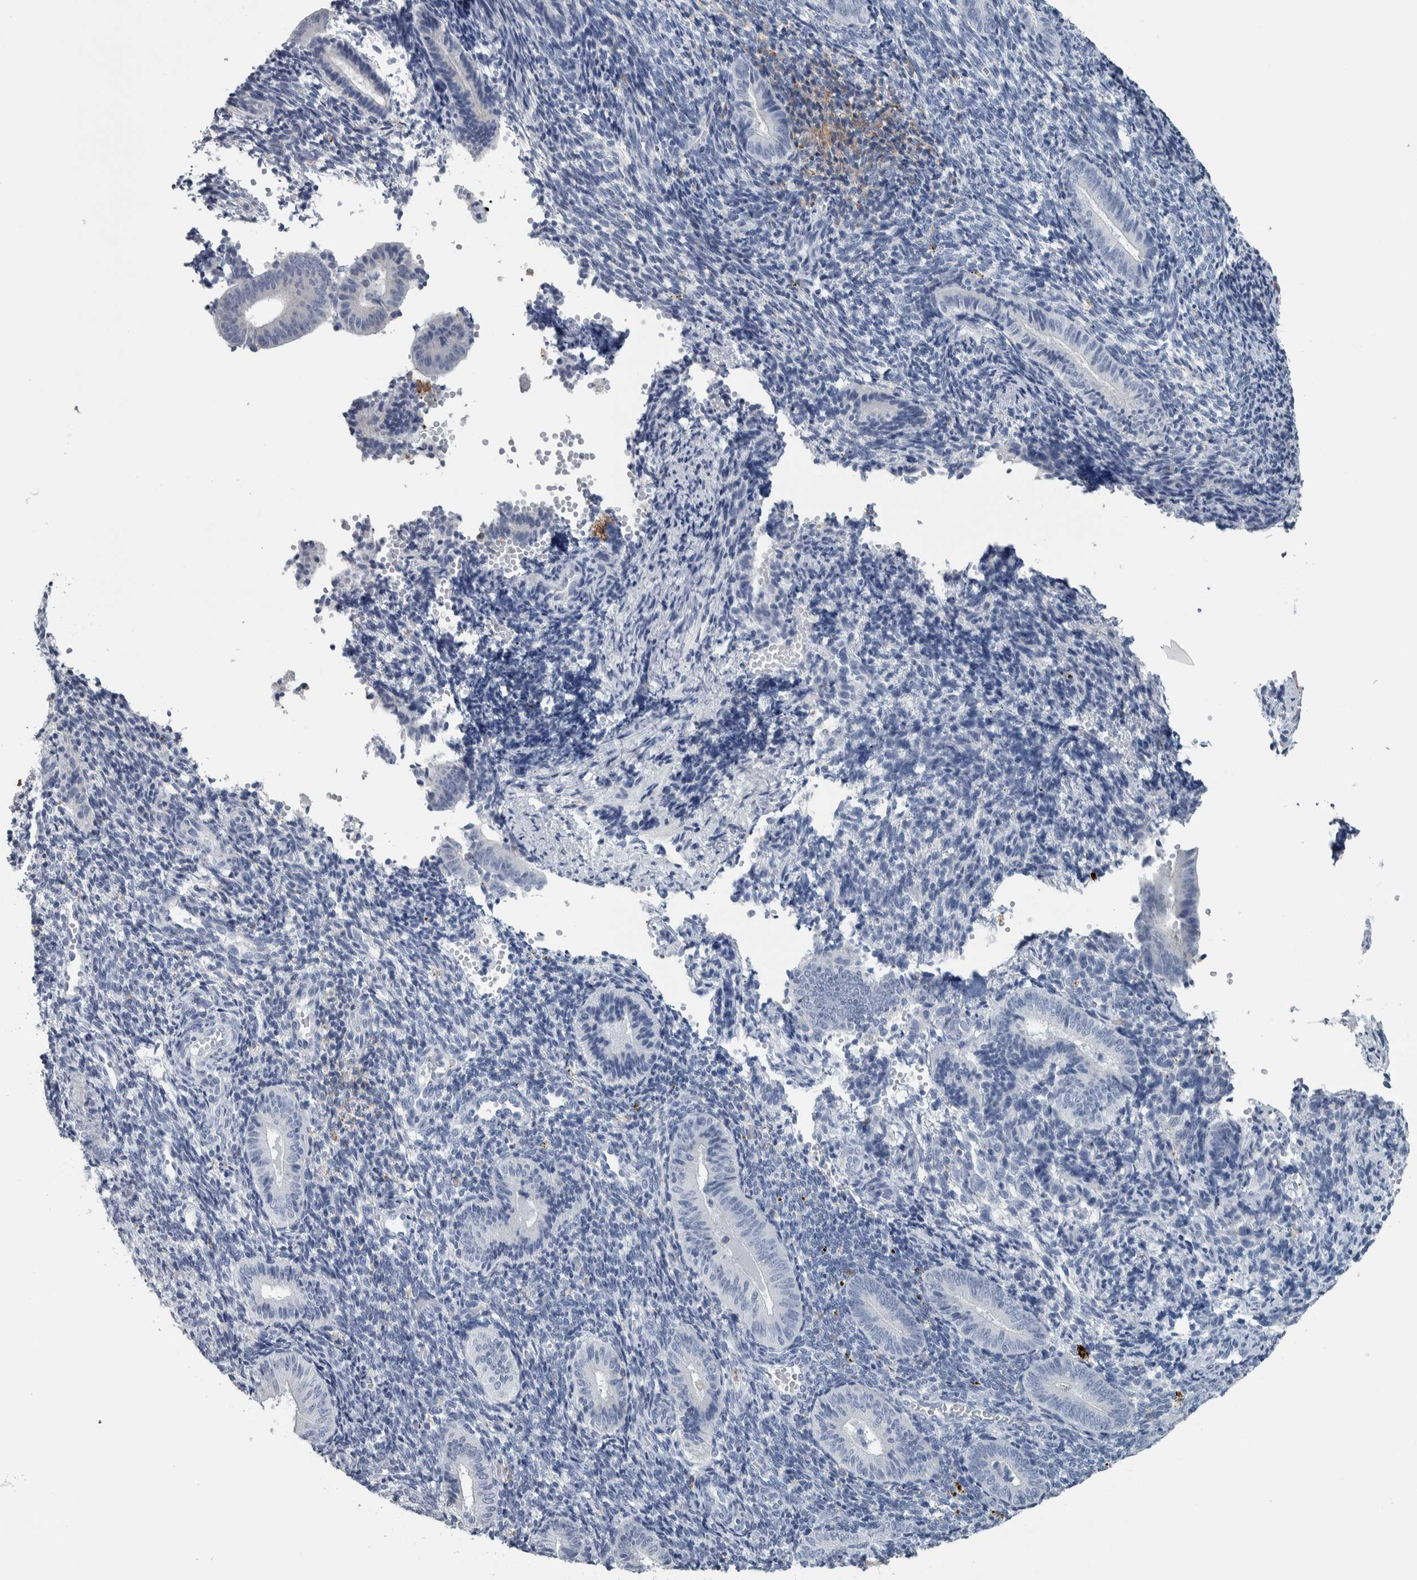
{"staining": {"intensity": "negative", "quantity": "none", "location": "none"}, "tissue": "endometrium", "cell_type": "Cells in endometrial stroma", "image_type": "normal", "snomed": [{"axis": "morphology", "description": "Normal tissue, NOS"}, {"axis": "topography", "description": "Uterus"}, {"axis": "topography", "description": "Endometrium"}], "caption": "There is no significant staining in cells in endometrial stroma of endometrium.", "gene": "SKAP2", "patient": {"sex": "female", "age": 33}}